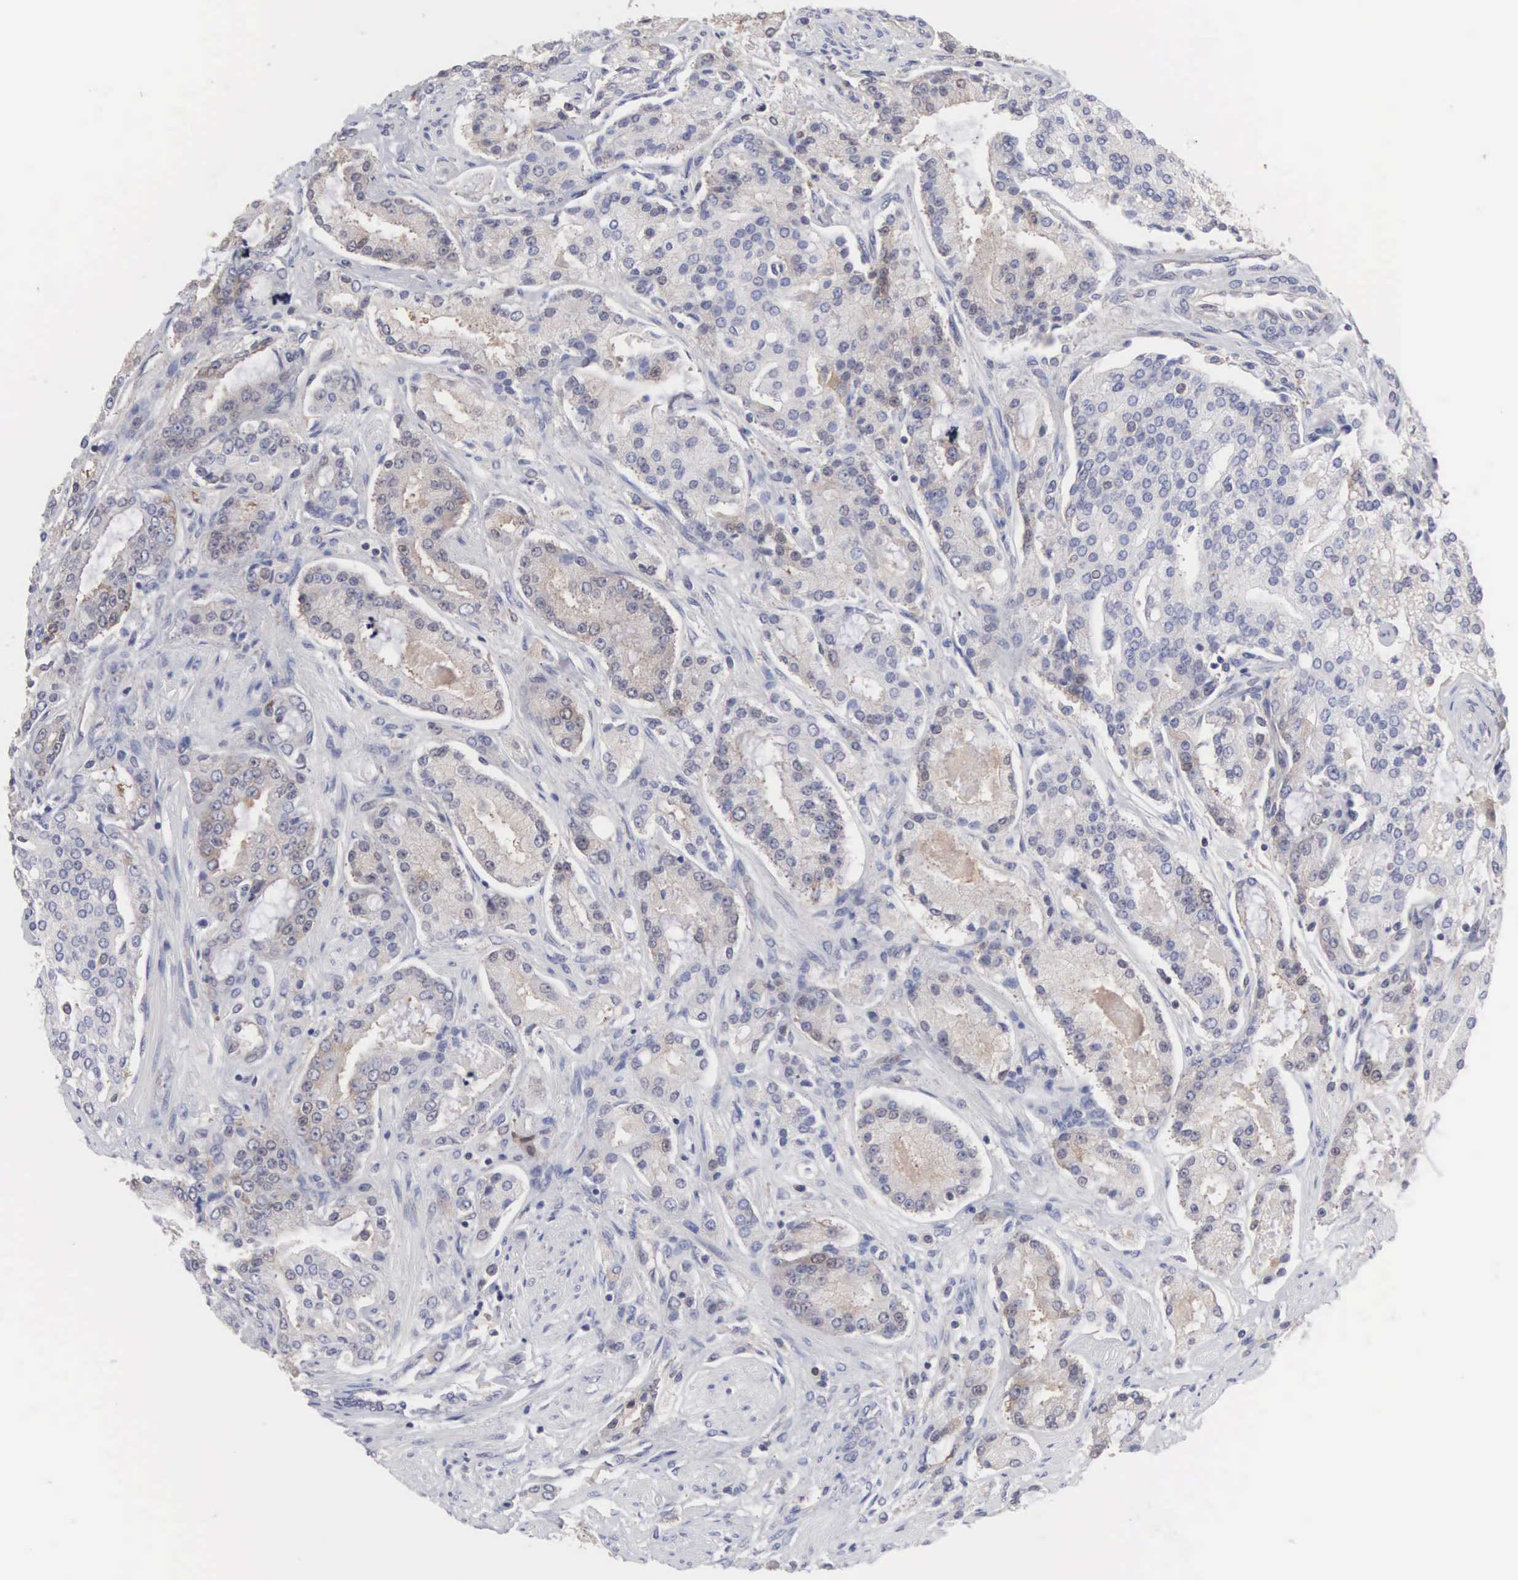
{"staining": {"intensity": "weak", "quantity": "25%-75%", "location": "cytoplasmic/membranous"}, "tissue": "prostate cancer", "cell_type": "Tumor cells", "image_type": "cancer", "snomed": [{"axis": "morphology", "description": "Adenocarcinoma, Medium grade"}, {"axis": "topography", "description": "Prostate"}], "caption": "High-magnification brightfield microscopy of adenocarcinoma (medium-grade) (prostate) stained with DAB (brown) and counterstained with hematoxylin (blue). tumor cells exhibit weak cytoplasmic/membranous positivity is appreciated in approximately25%-75% of cells.", "gene": "MTHFD1", "patient": {"sex": "male", "age": 72}}